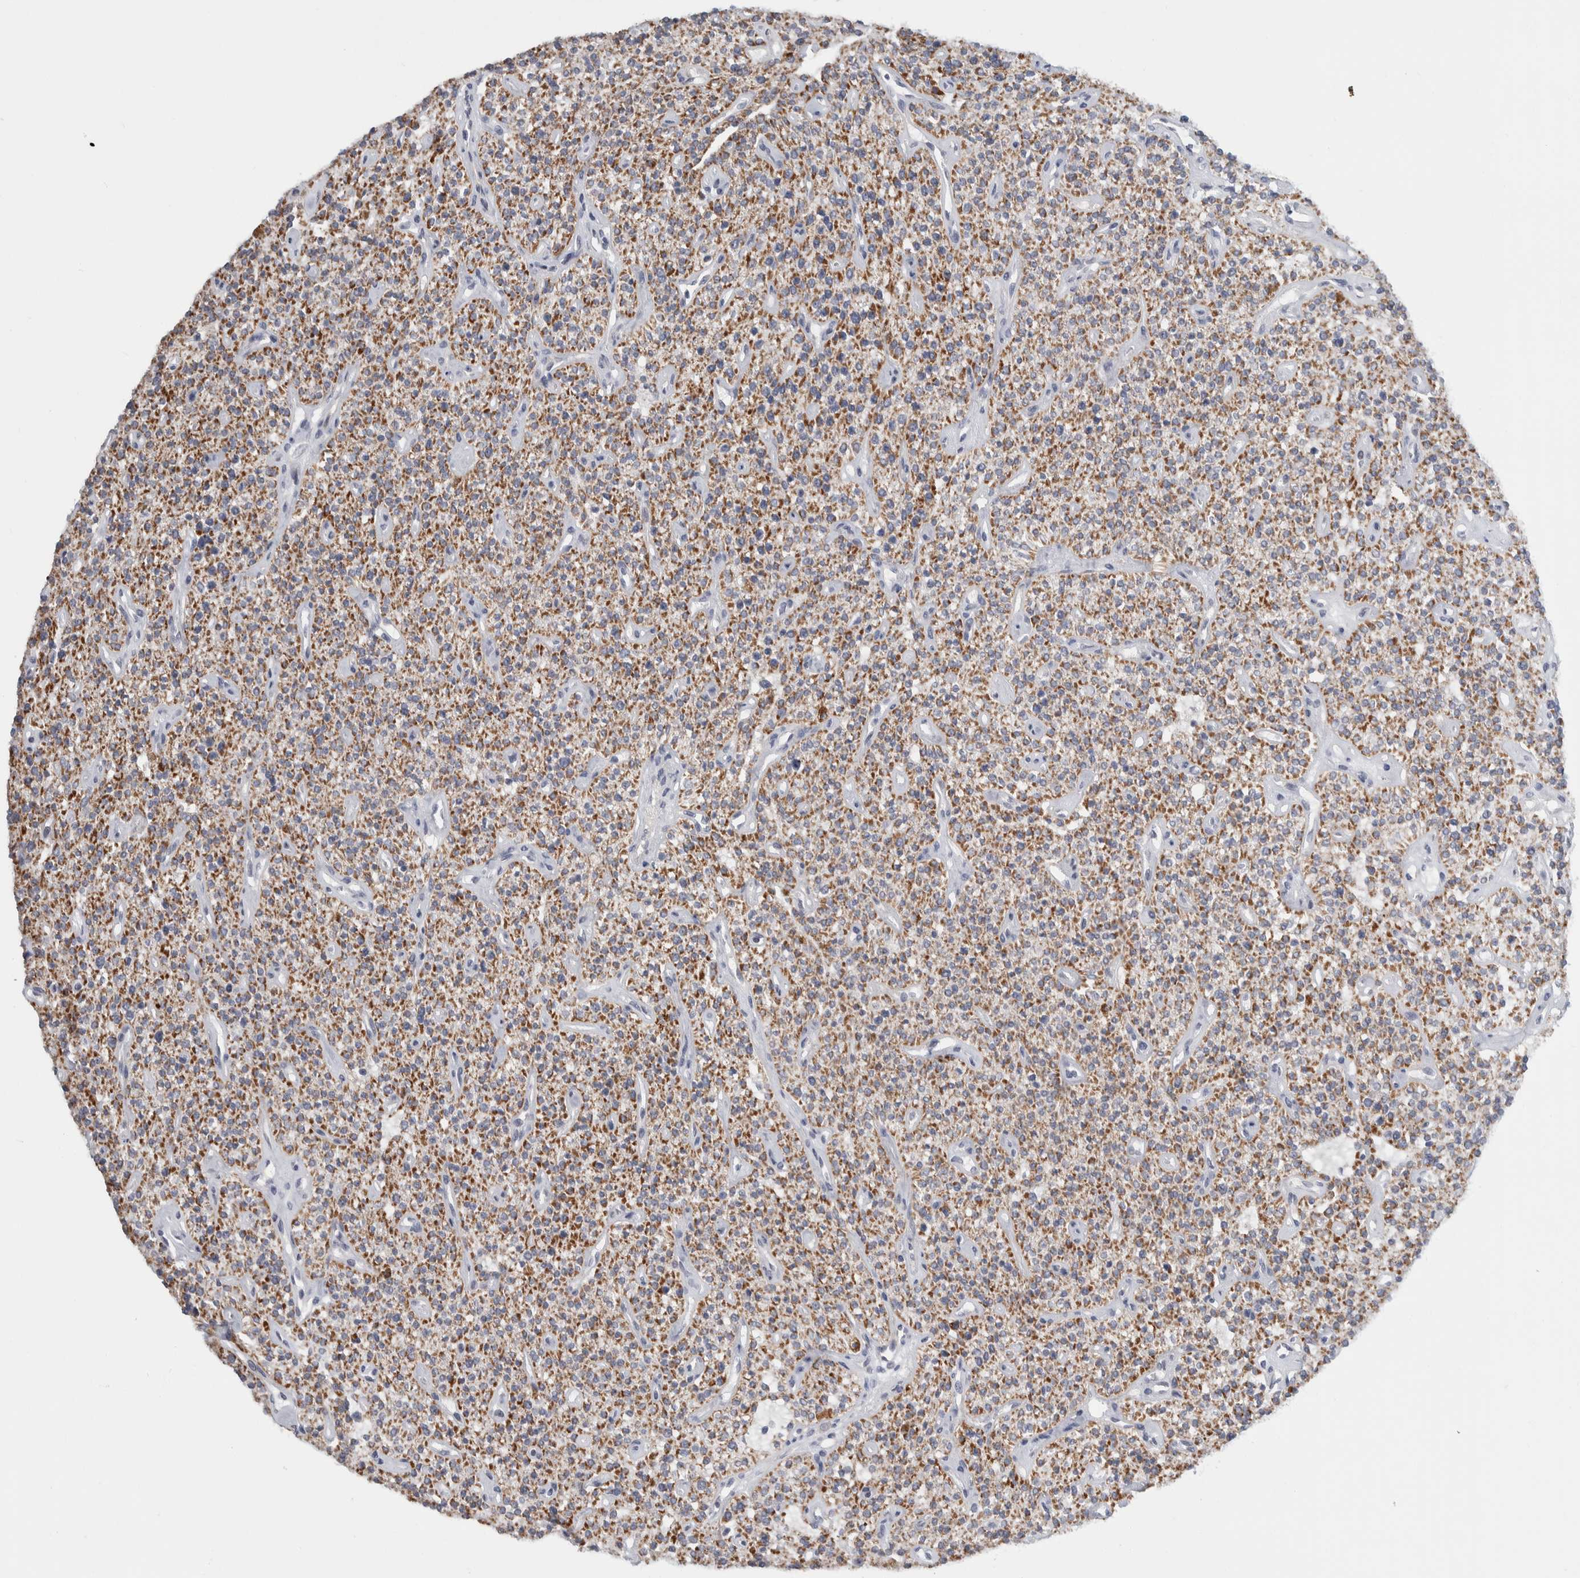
{"staining": {"intensity": "moderate", "quantity": ">75%", "location": "cytoplasmic/membranous"}, "tissue": "parathyroid gland", "cell_type": "Glandular cells", "image_type": "normal", "snomed": [{"axis": "morphology", "description": "Normal tissue, NOS"}, {"axis": "topography", "description": "Parathyroid gland"}], "caption": "A micrograph of human parathyroid gland stained for a protein exhibits moderate cytoplasmic/membranous brown staining in glandular cells. (DAB (3,3'-diaminobenzidine) IHC, brown staining for protein, blue staining for nuclei).", "gene": "SHPK", "patient": {"sex": "male", "age": 46}}